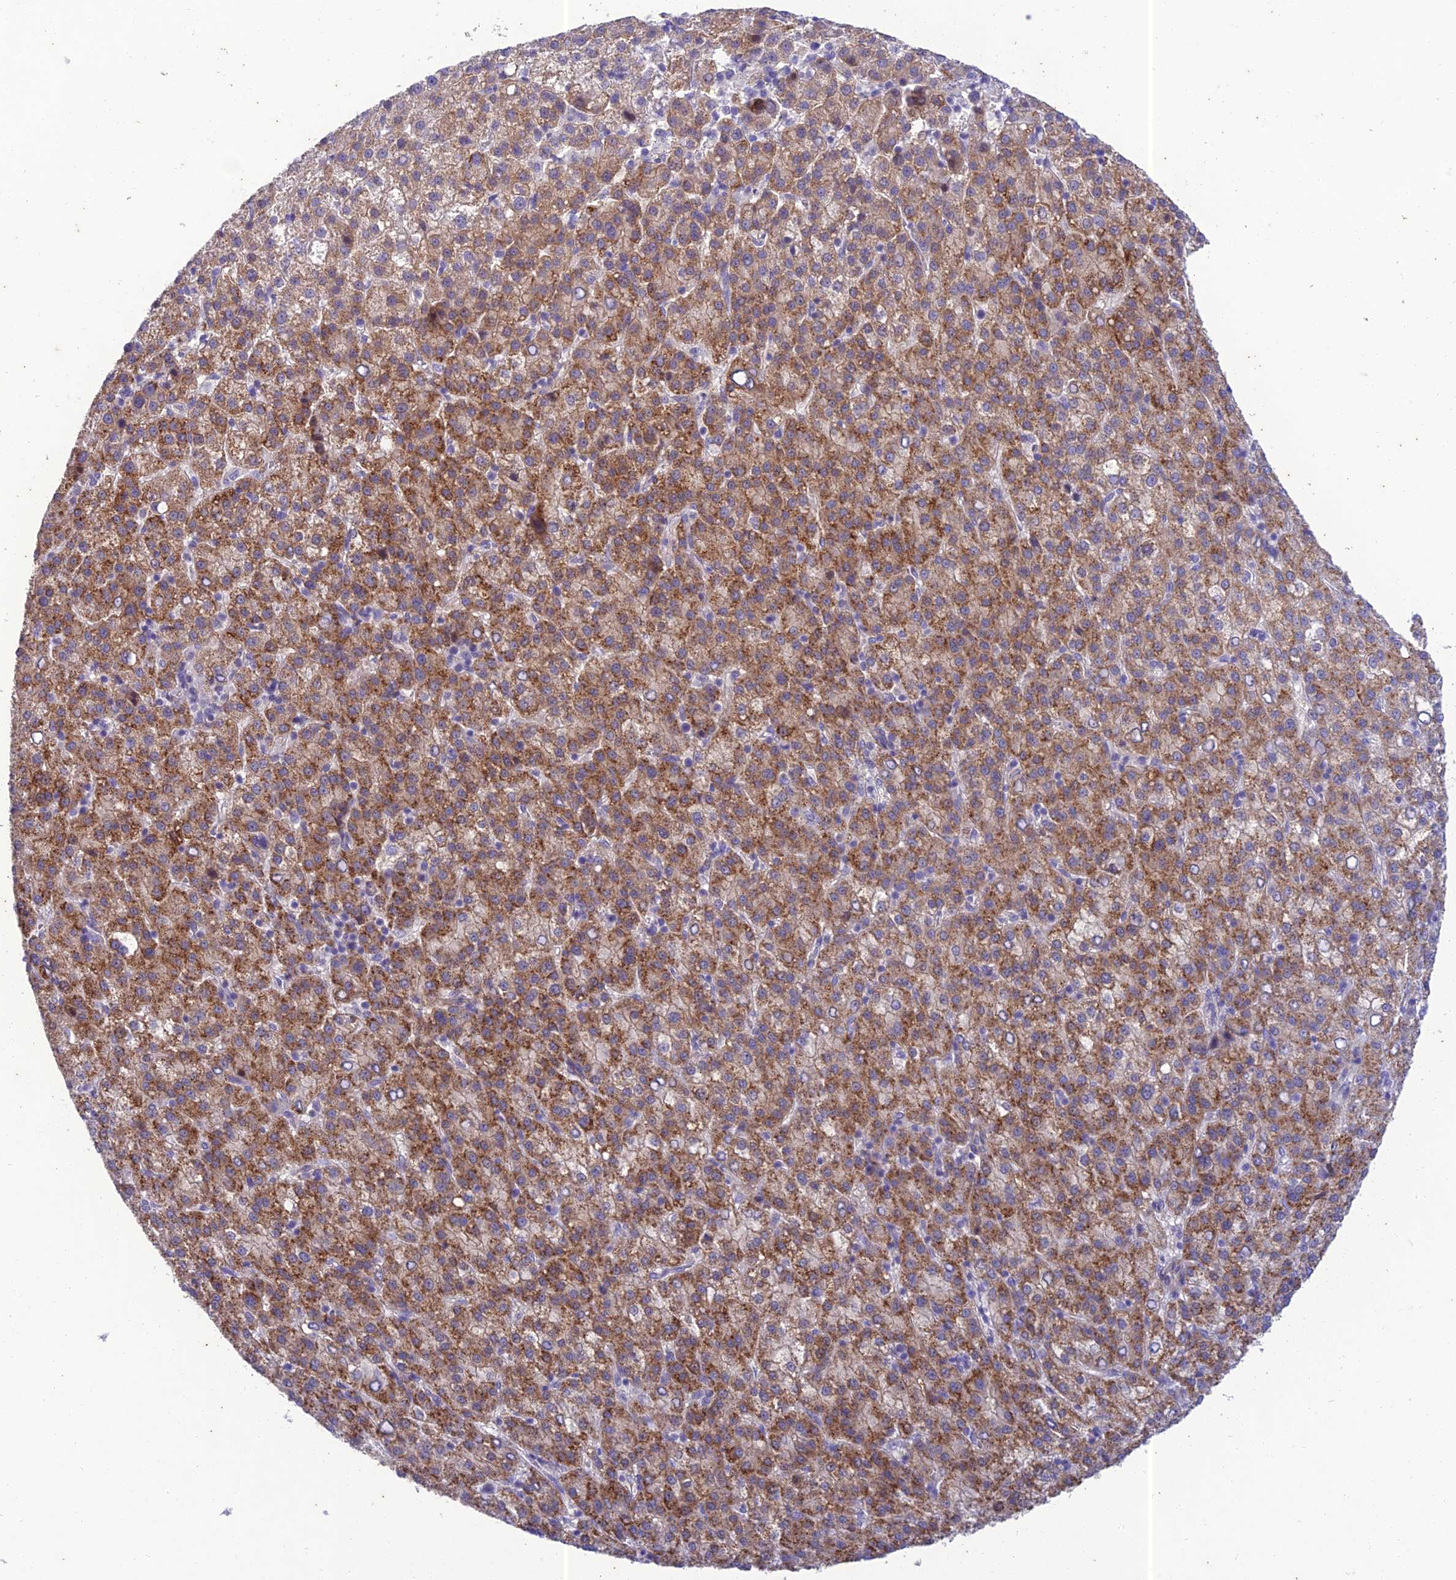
{"staining": {"intensity": "moderate", "quantity": ">75%", "location": "cytoplasmic/membranous"}, "tissue": "liver cancer", "cell_type": "Tumor cells", "image_type": "cancer", "snomed": [{"axis": "morphology", "description": "Carcinoma, Hepatocellular, NOS"}, {"axis": "topography", "description": "Liver"}], "caption": "This image displays liver cancer (hepatocellular carcinoma) stained with immunohistochemistry to label a protein in brown. The cytoplasmic/membranous of tumor cells show moderate positivity for the protein. Nuclei are counter-stained blue.", "gene": "PTCD2", "patient": {"sex": "female", "age": 58}}